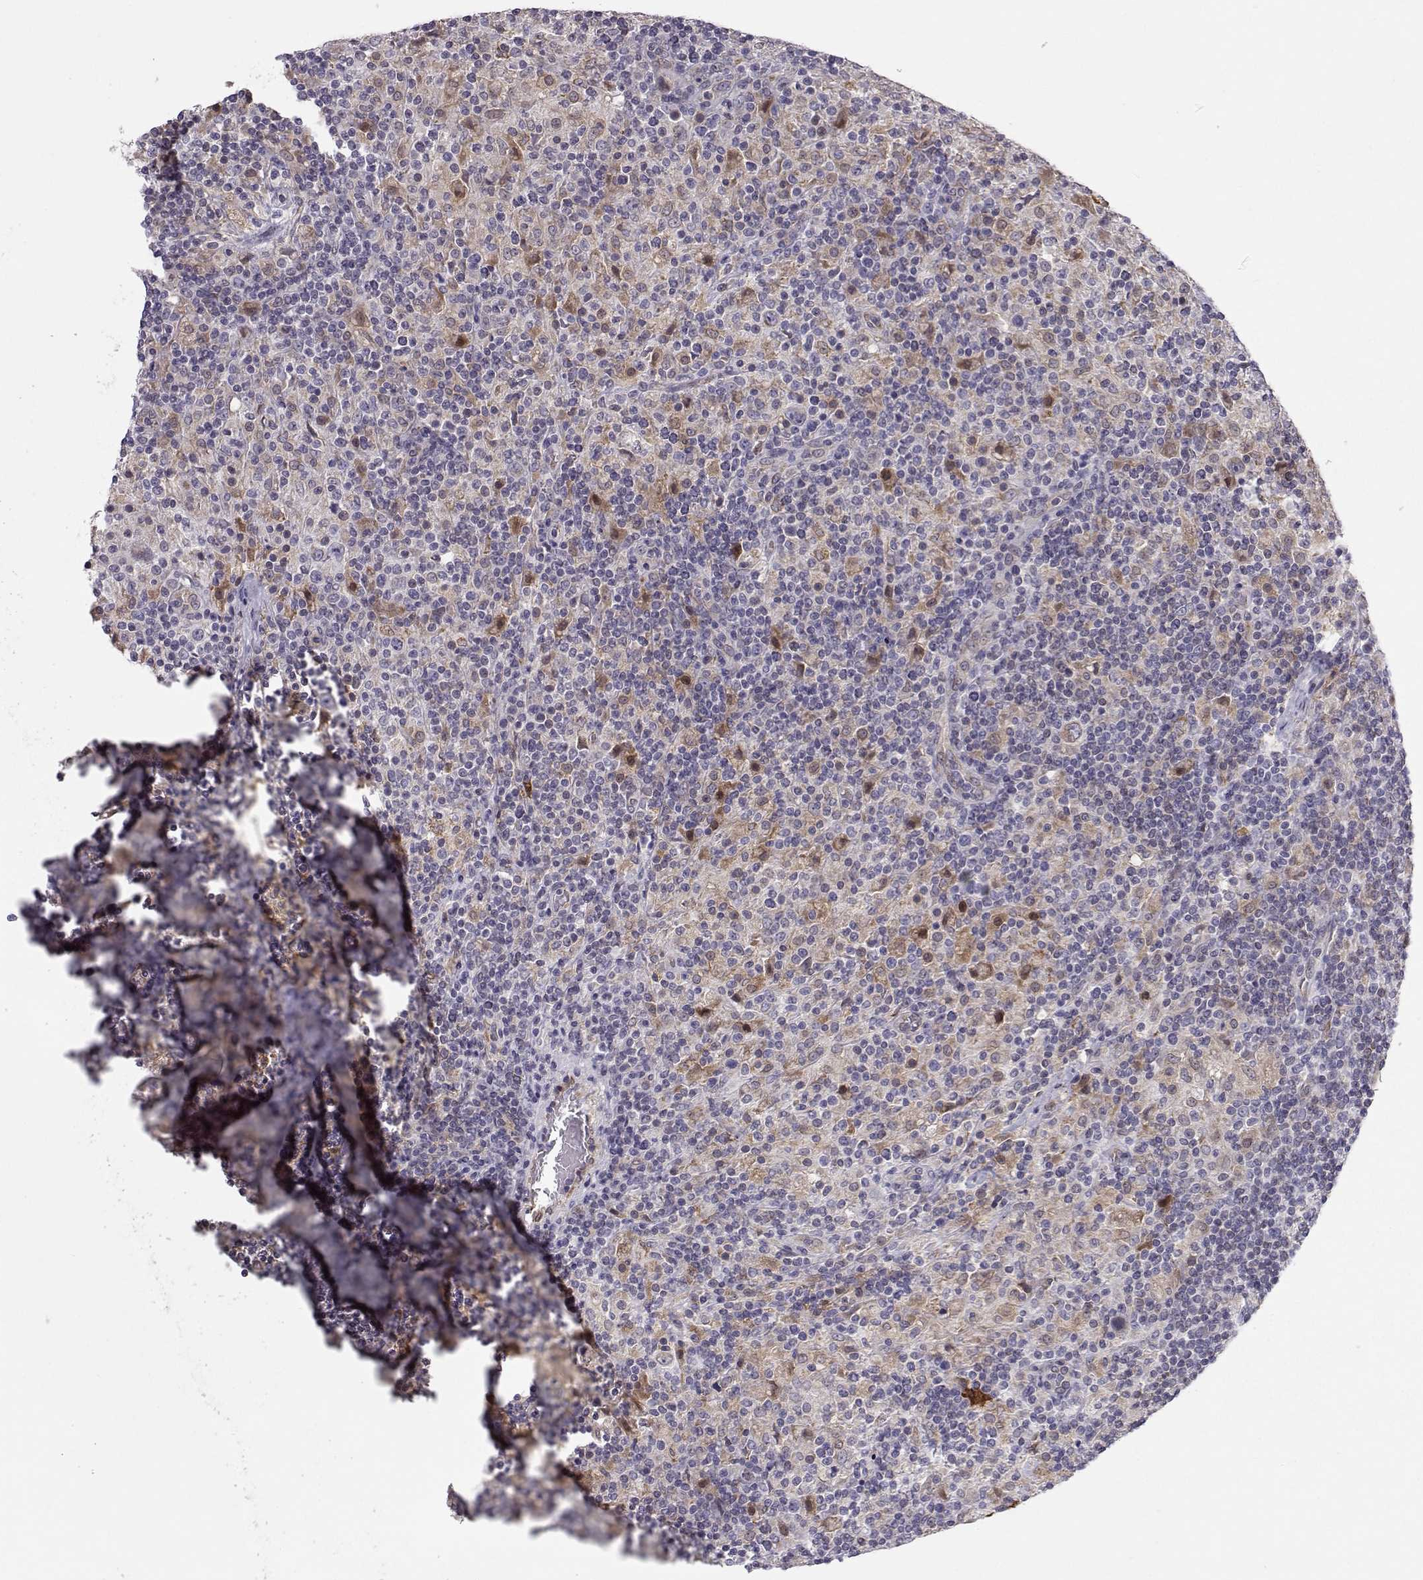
{"staining": {"intensity": "weak", "quantity": ">75%", "location": "cytoplasmic/membranous"}, "tissue": "lymphoma", "cell_type": "Tumor cells", "image_type": "cancer", "snomed": [{"axis": "morphology", "description": "Hodgkin's disease, NOS"}, {"axis": "topography", "description": "Lymph node"}], "caption": "This is an image of immunohistochemistry (IHC) staining of lymphoma, which shows weak positivity in the cytoplasmic/membranous of tumor cells.", "gene": "NPVF", "patient": {"sex": "male", "age": 70}}